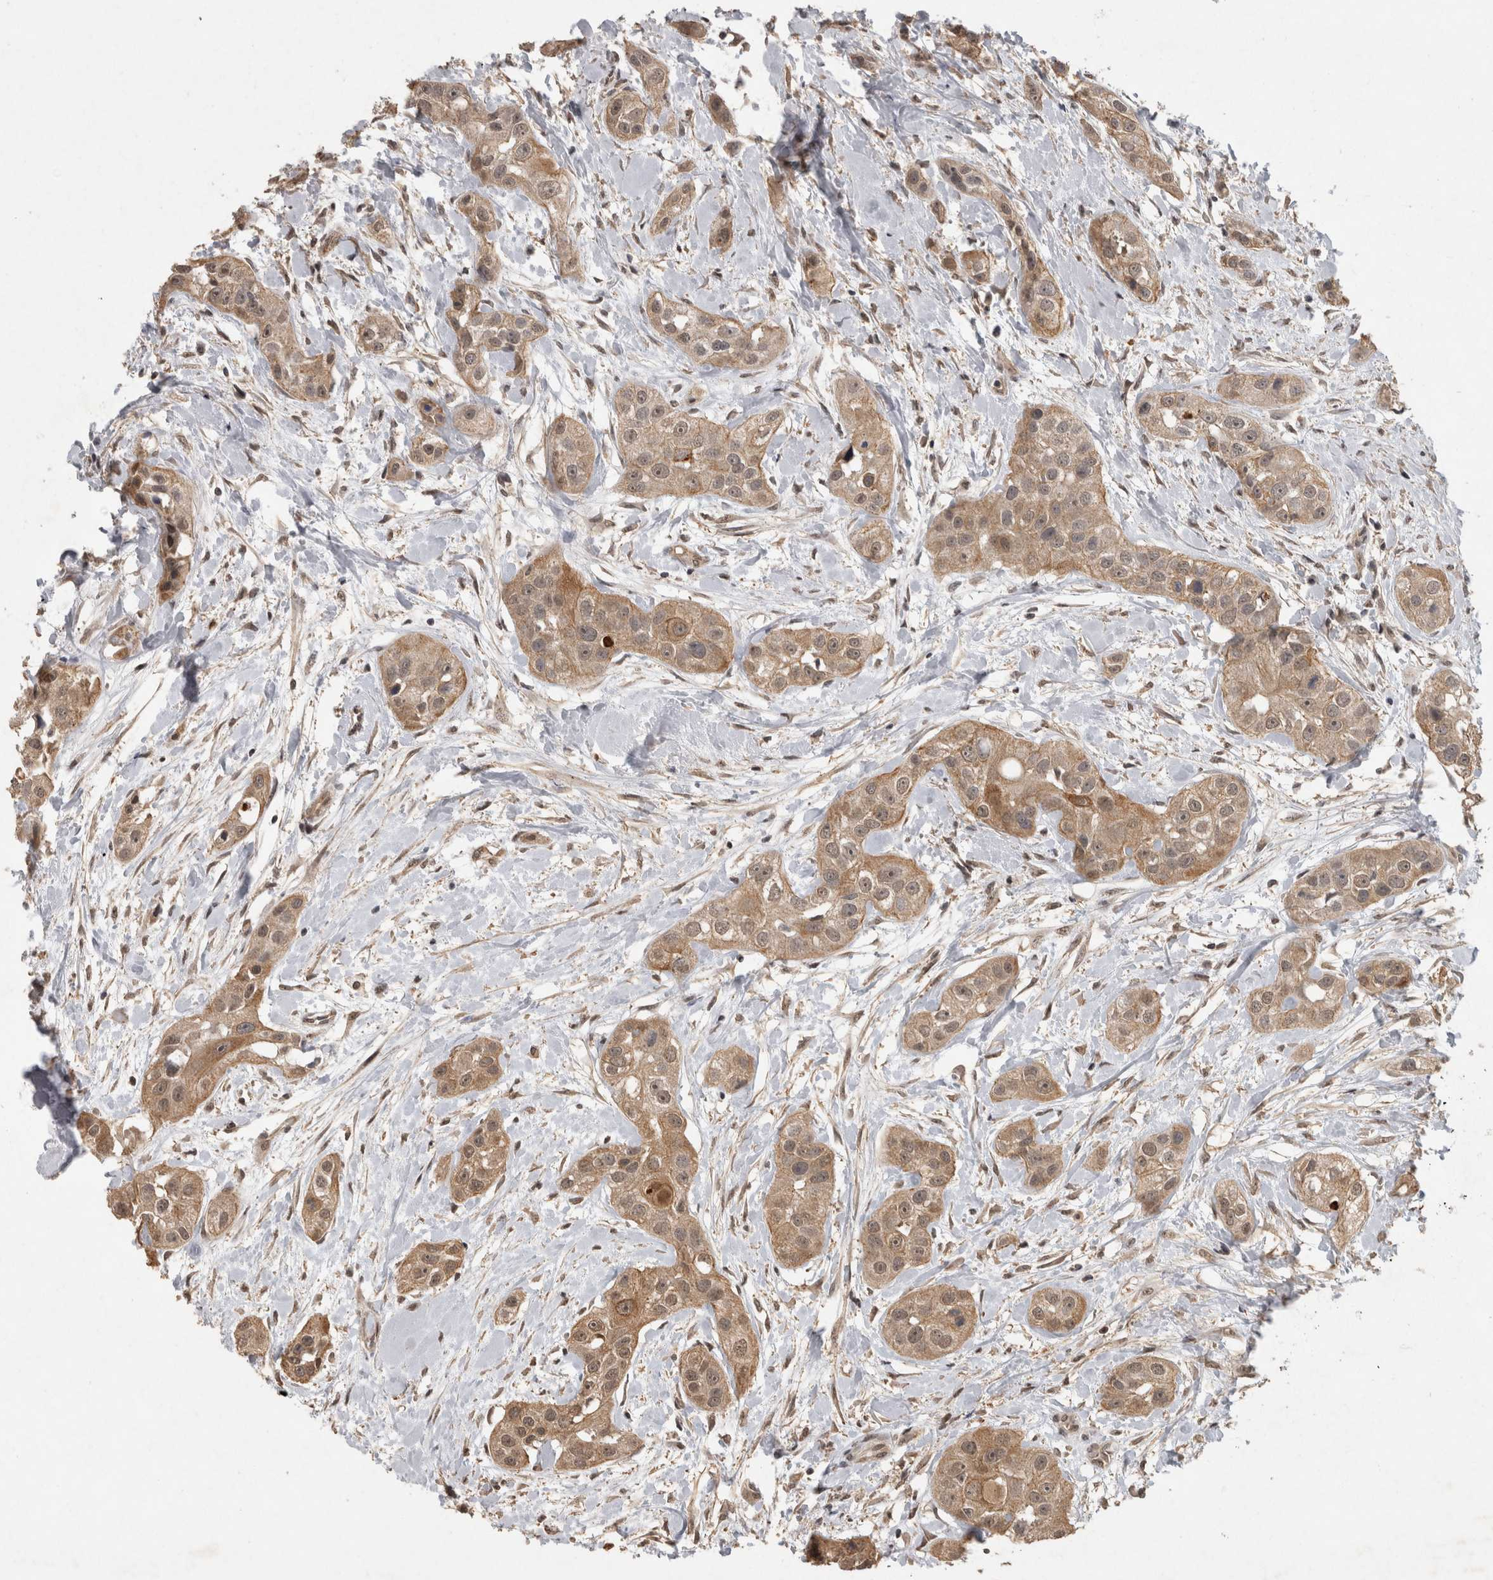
{"staining": {"intensity": "moderate", "quantity": ">75%", "location": "cytoplasmic/membranous"}, "tissue": "head and neck cancer", "cell_type": "Tumor cells", "image_type": "cancer", "snomed": [{"axis": "morphology", "description": "Normal tissue, NOS"}, {"axis": "morphology", "description": "Squamous cell carcinoma, NOS"}, {"axis": "topography", "description": "Skeletal muscle"}, {"axis": "topography", "description": "Head-Neck"}], "caption": "The photomicrograph exhibits staining of head and neck cancer (squamous cell carcinoma), revealing moderate cytoplasmic/membranous protein expression (brown color) within tumor cells.", "gene": "RHPN1", "patient": {"sex": "male", "age": 51}}